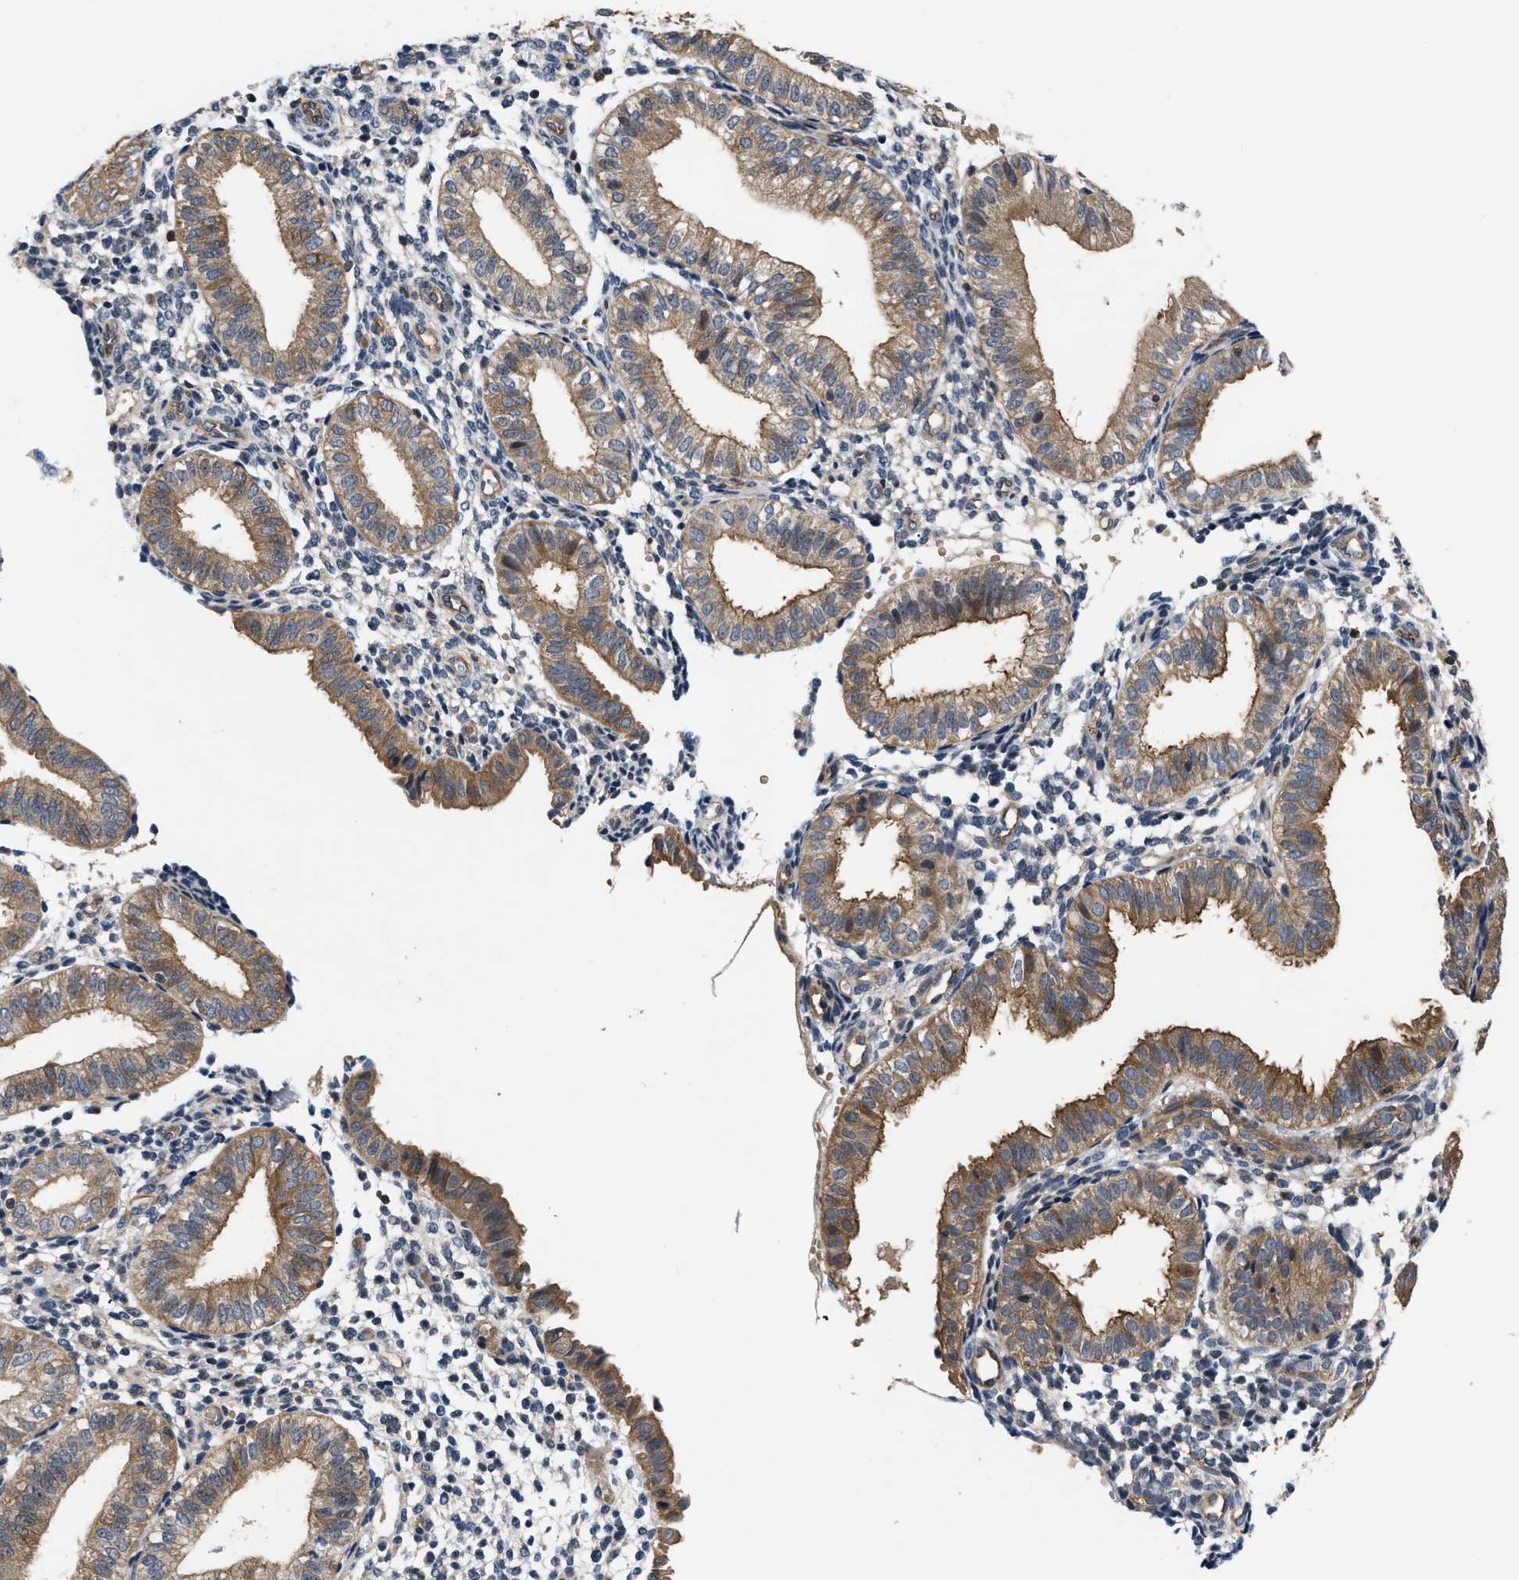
{"staining": {"intensity": "negative", "quantity": "none", "location": "none"}, "tissue": "endometrium", "cell_type": "Cells in endometrial stroma", "image_type": "normal", "snomed": [{"axis": "morphology", "description": "Normal tissue, NOS"}, {"axis": "topography", "description": "Endometrium"}], "caption": "The image exhibits no staining of cells in endometrial stroma in unremarkable endometrium. (Stains: DAB immunohistochemistry with hematoxylin counter stain, Microscopy: brightfield microscopy at high magnification).", "gene": "HMGCR", "patient": {"sex": "female", "age": 39}}